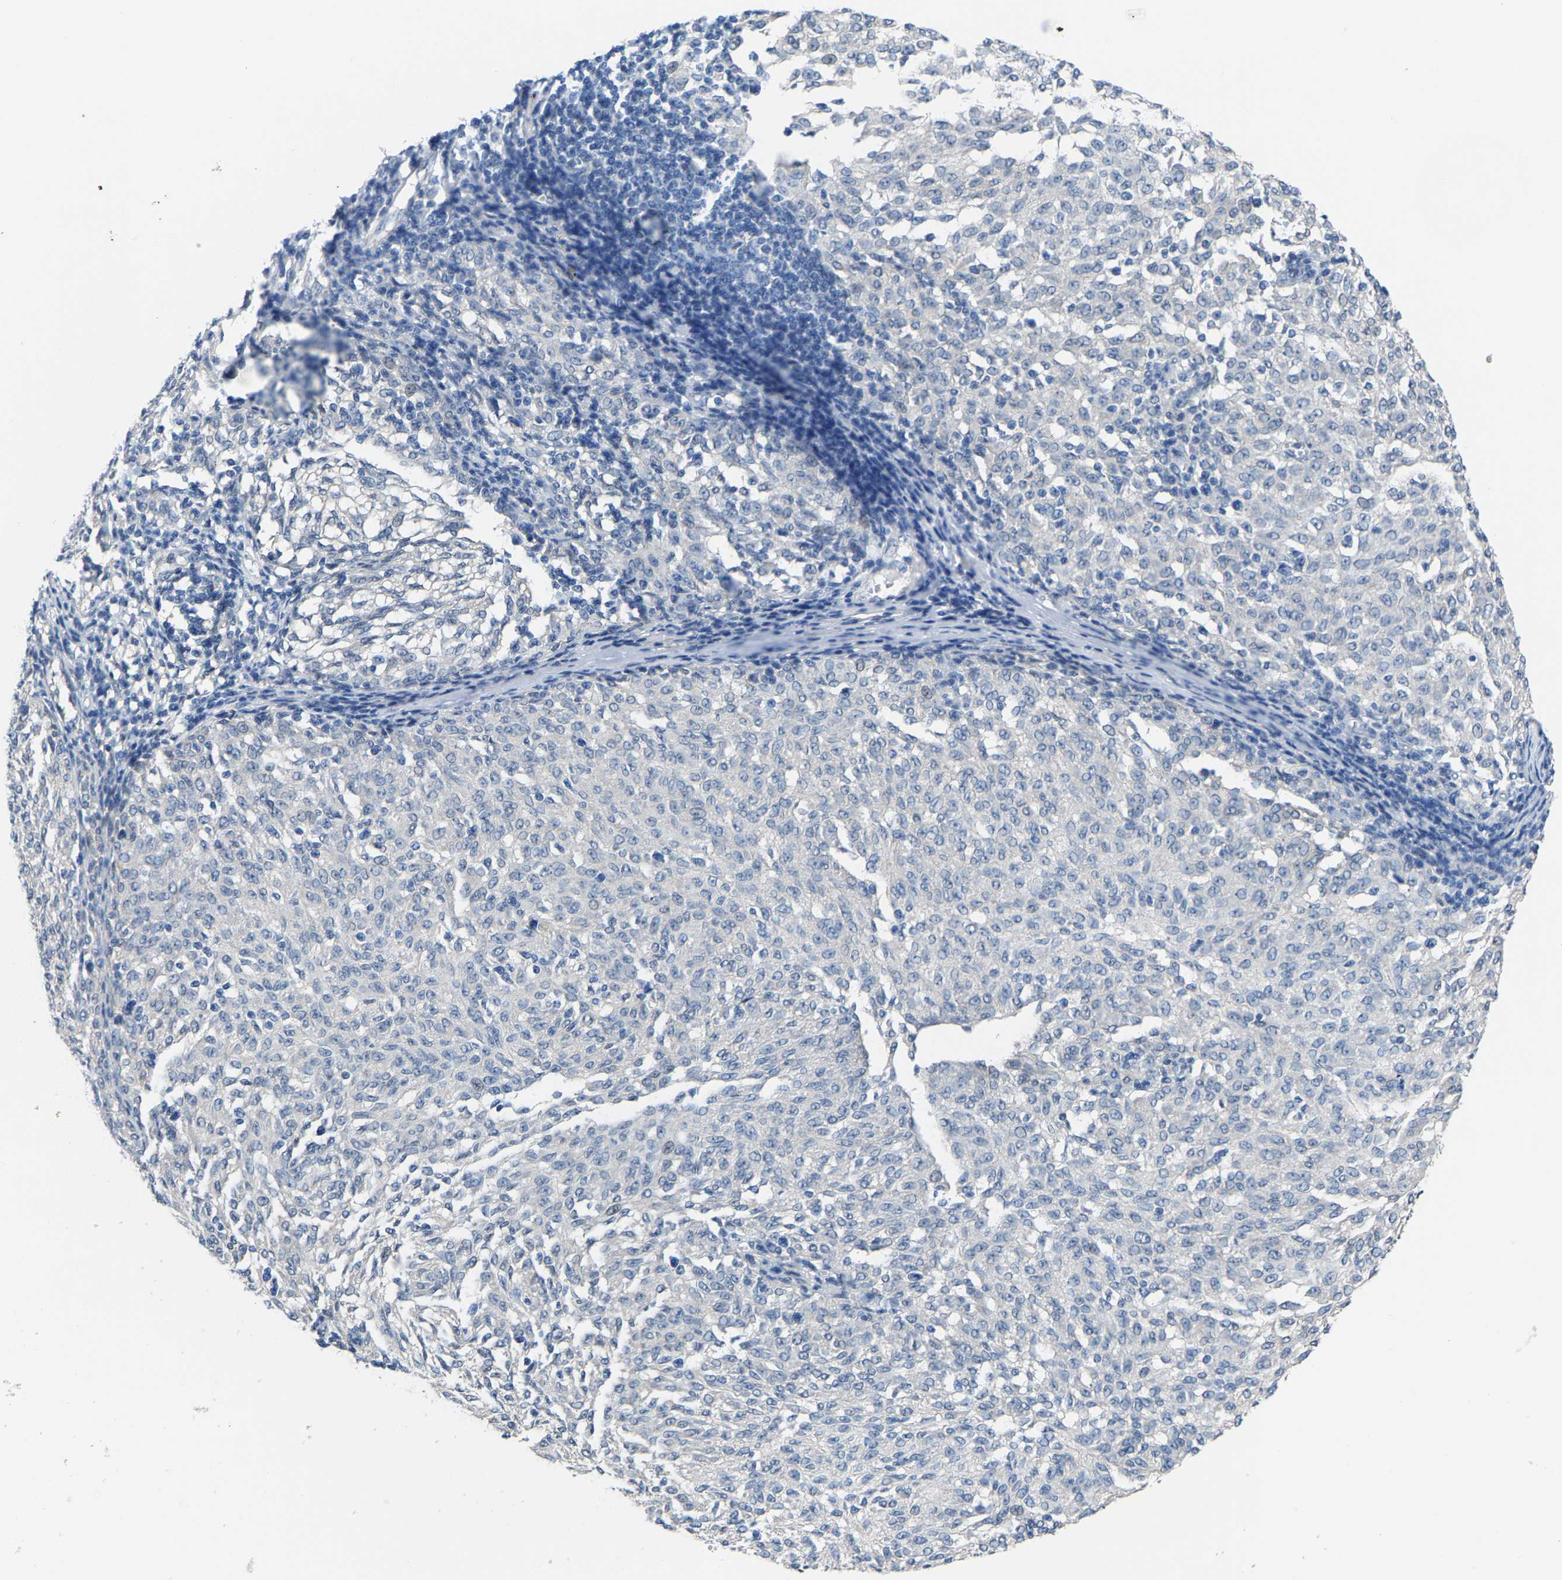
{"staining": {"intensity": "negative", "quantity": "none", "location": "none"}, "tissue": "melanoma", "cell_type": "Tumor cells", "image_type": "cancer", "snomed": [{"axis": "morphology", "description": "Malignant melanoma, NOS"}, {"axis": "topography", "description": "Skin"}], "caption": "The micrograph shows no staining of tumor cells in malignant melanoma.", "gene": "SSH3", "patient": {"sex": "female", "age": 72}}